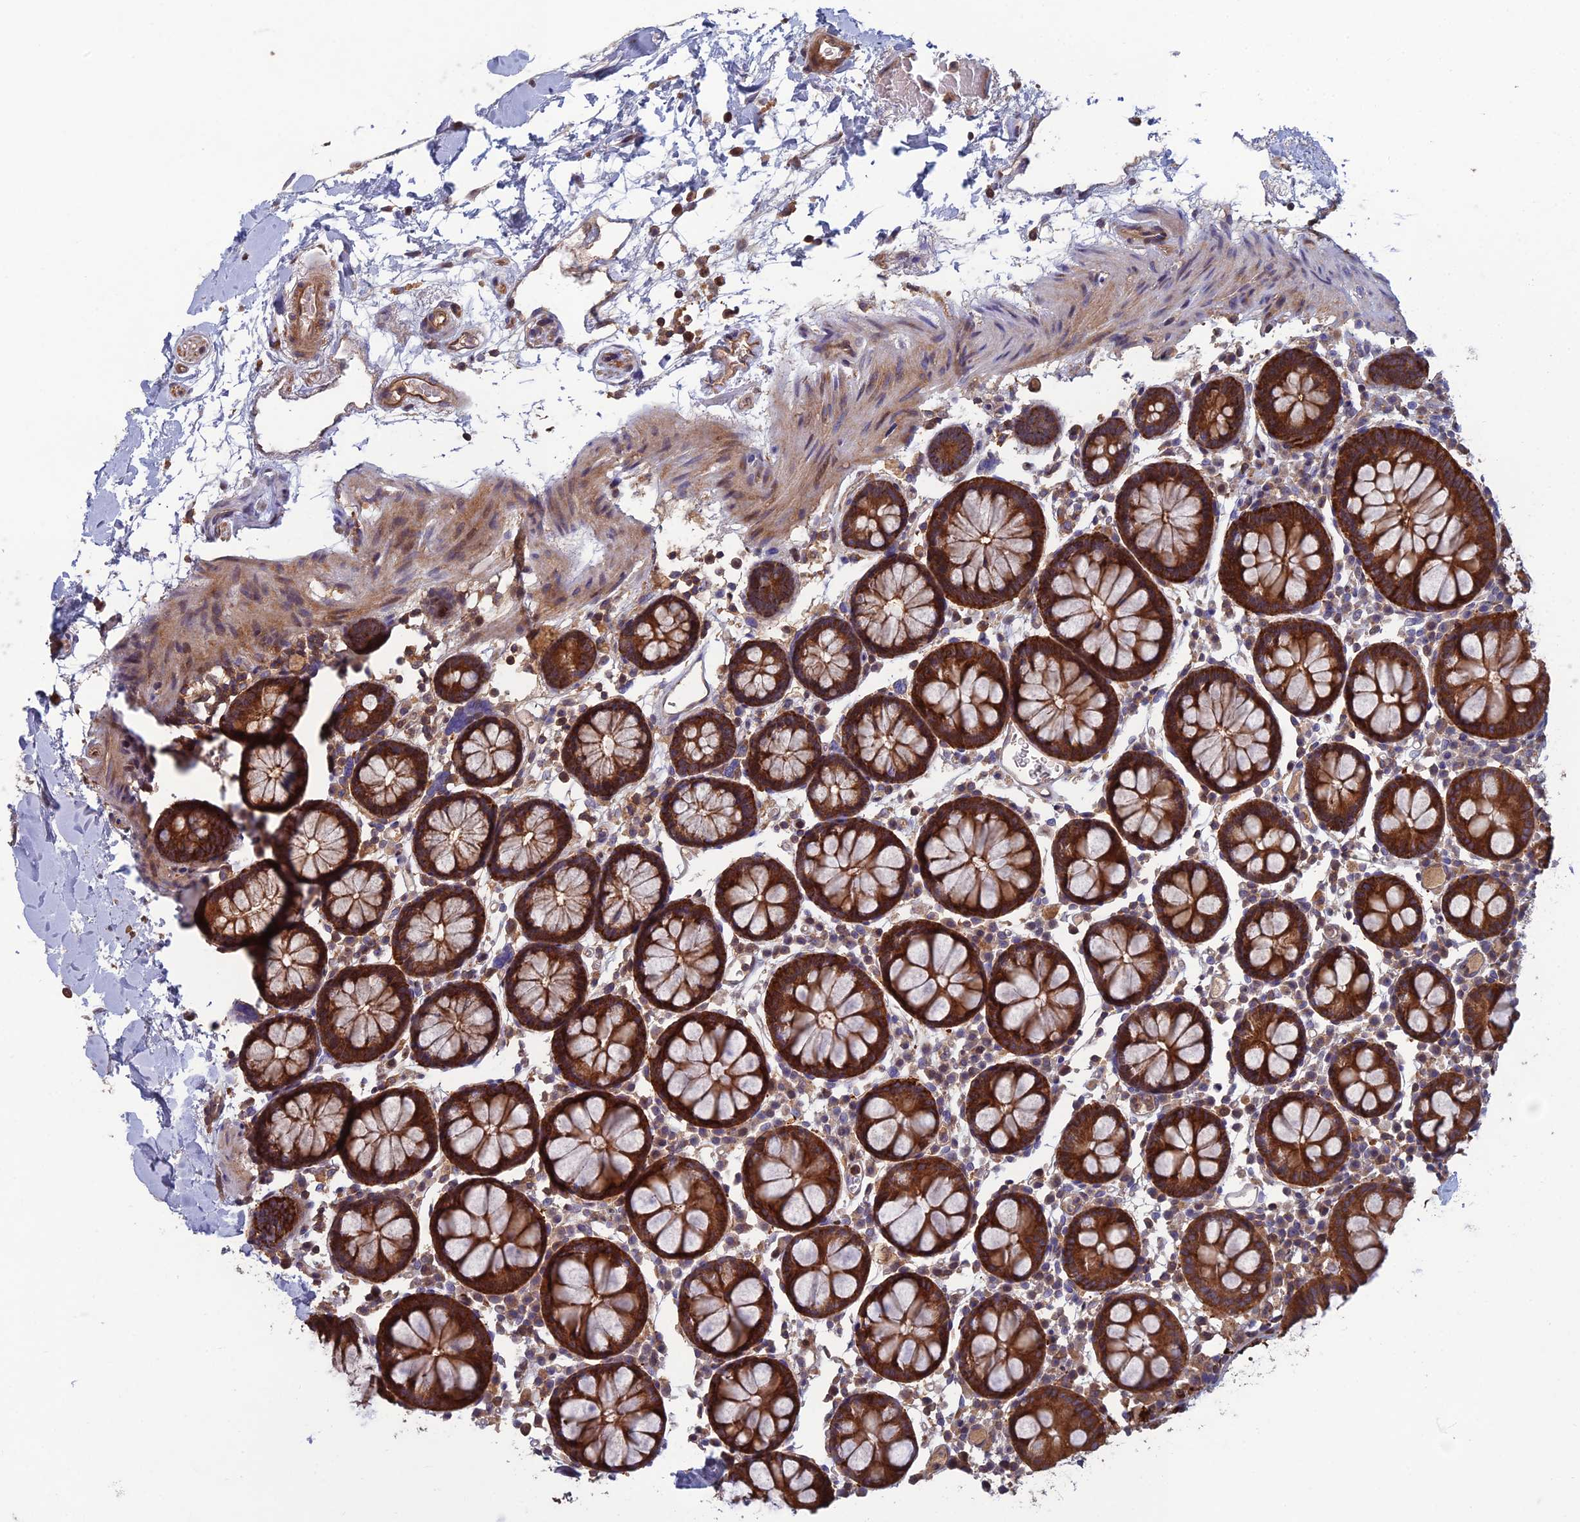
{"staining": {"intensity": "moderate", "quantity": ">75%", "location": "cytoplasmic/membranous"}, "tissue": "colon", "cell_type": "Endothelial cells", "image_type": "normal", "snomed": [{"axis": "morphology", "description": "Normal tissue, NOS"}, {"axis": "topography", "description": "Colon"}], "caption": "A brown stain labels moderate cytoplasmic/membranous positivity of a protein in endothelial cells of normal human colon. The staining is performed using DAB brown chromogen to label protein expression. The nuclei are counter-stained blue using hematoxylin.", "gene": "C15orf62", "patient": {"sex": "male", "age": 75}}